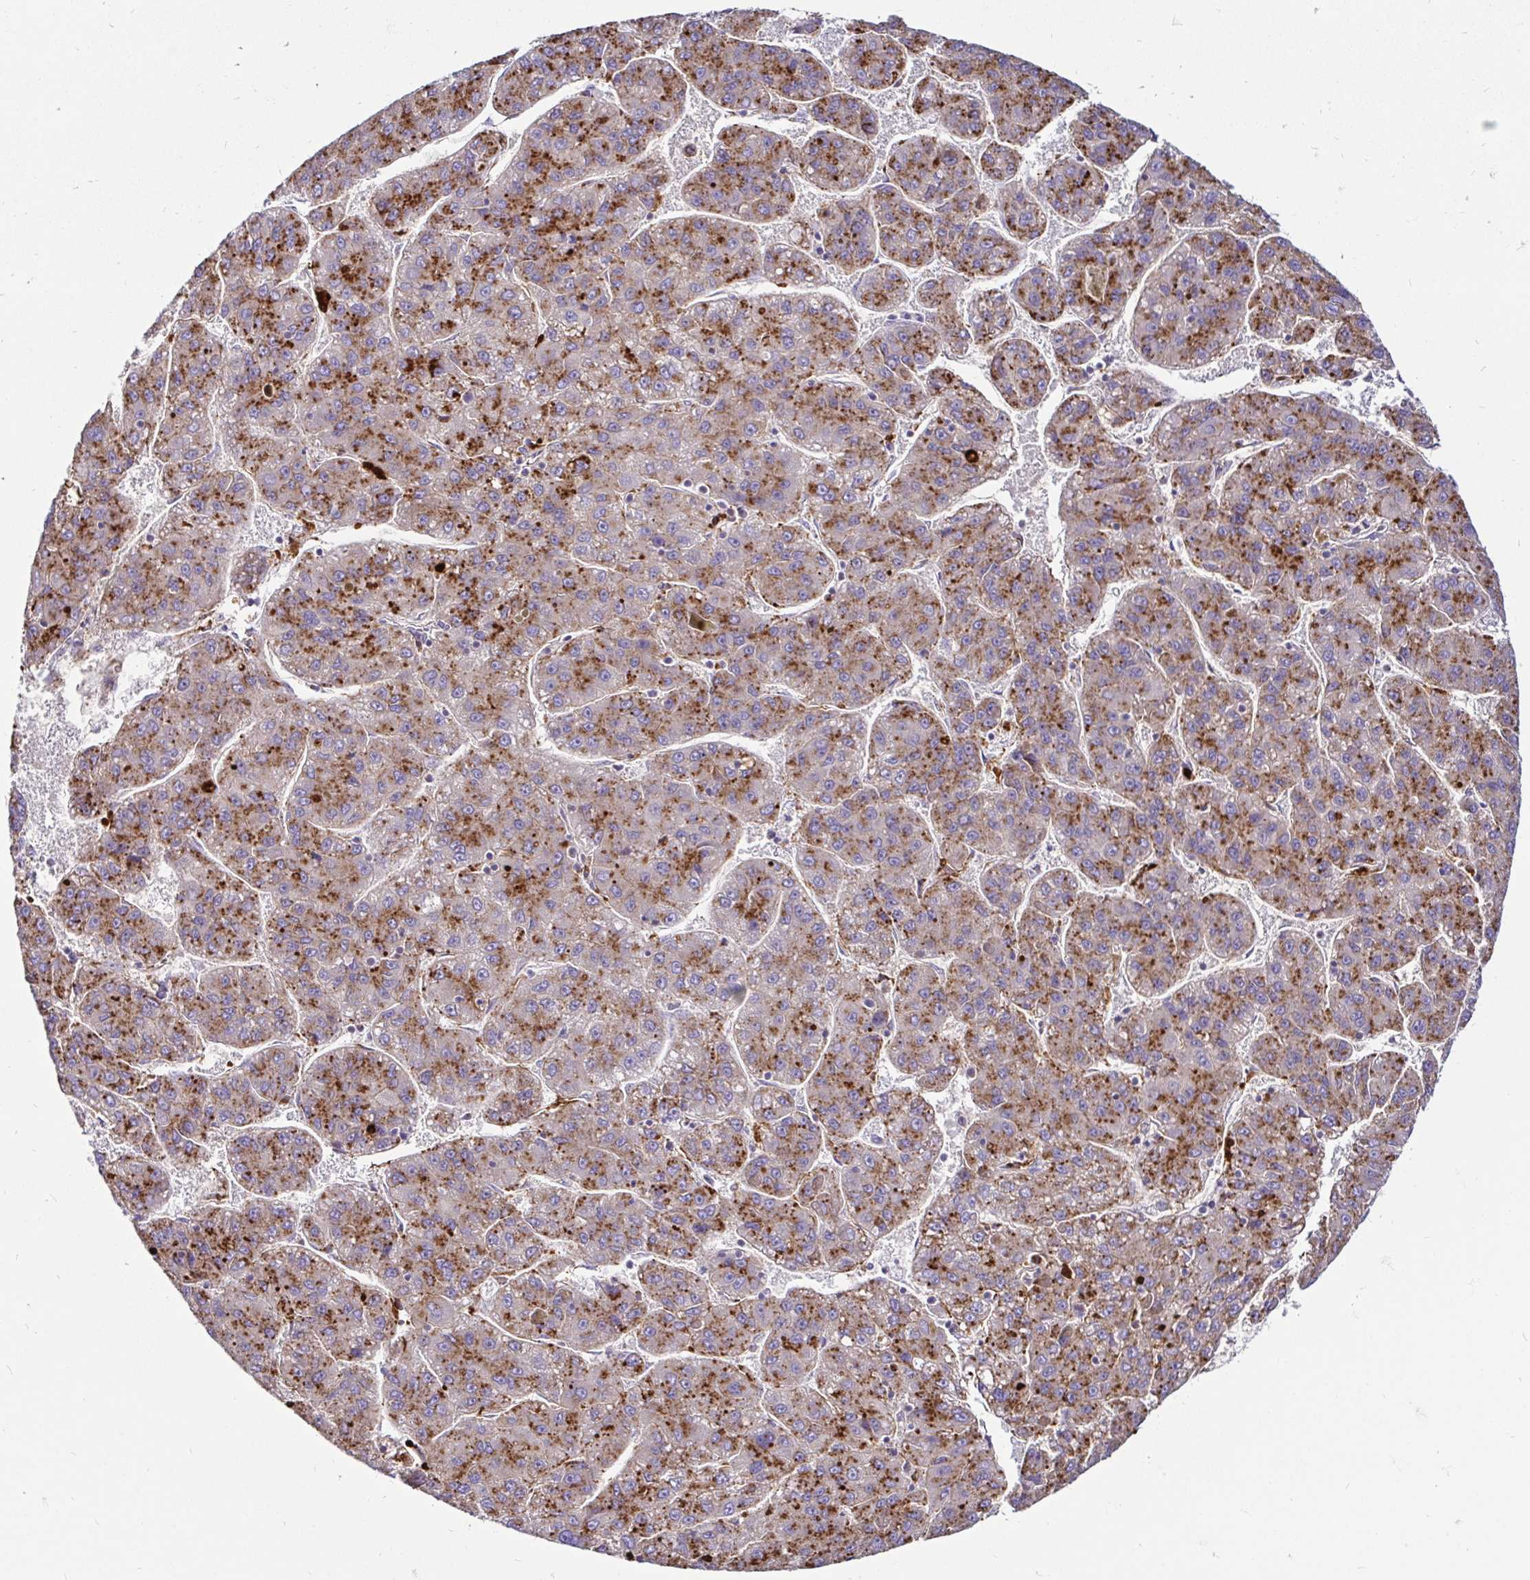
{"staining": {"intensity": "moderate", "quantity": ">75%", "location": "cytoplasmic/membranous"}, "tissue": "liver cancer", "cell_type": "Tumor cells", "image_type": "cancer", "snomed": [{"axis": "morphology", "description": "Carcinoma, Hepatocellular, NOS"}, {"axis": "topography", "description": "Liver"}], "caption": "Immunohistochemistry micrograph of neoplastic tissue: human liver cancer (hepatocellular carcinoma) stained using immunohistochemistry exhibits medium levels of moderate protein expression localized specifically in the cytoplasmic/membranous of tumor cells, appearing as a cytoplasmic/membranous brown color.", "gene": "FUCA1", "patient": {"sex": "female", "age": 82}}